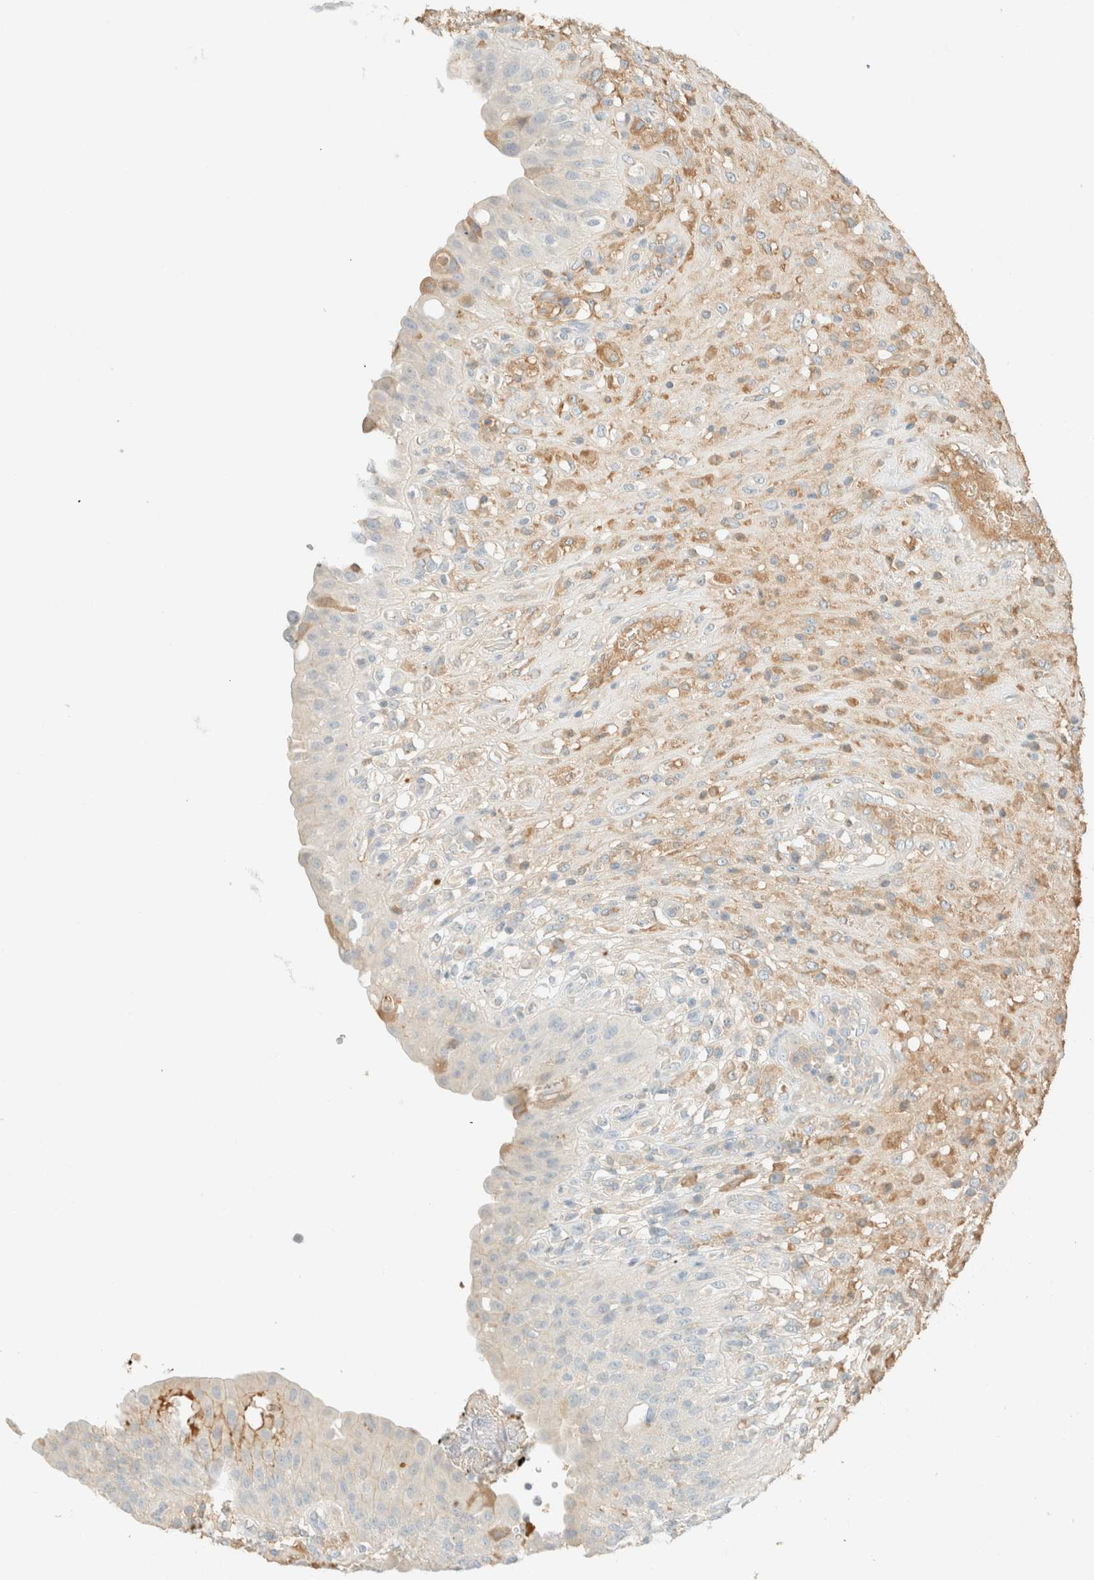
{"staining": {"intensity": "negative", "quantity": "none", "location": "none"}, "tissue": "urinary bladder", "cell_type": "Urothelial cells", "image_type": "normal", "snomed": [{"axis": "morphology", "description": "Normal tissue, NOS"}, {"axis": "topography", "description": "Urinary bladder"}], "caption": "Photomicrograph shows no protein expression in urothelial cells of benign urinary bladder. Brightfield microscopy of immunohistochemistry stained with DAB (brown) and hematoxylin (blue), captured at high magnification.", "gene": "GPA33", "patient": {"sex": "female", "age": 62}}